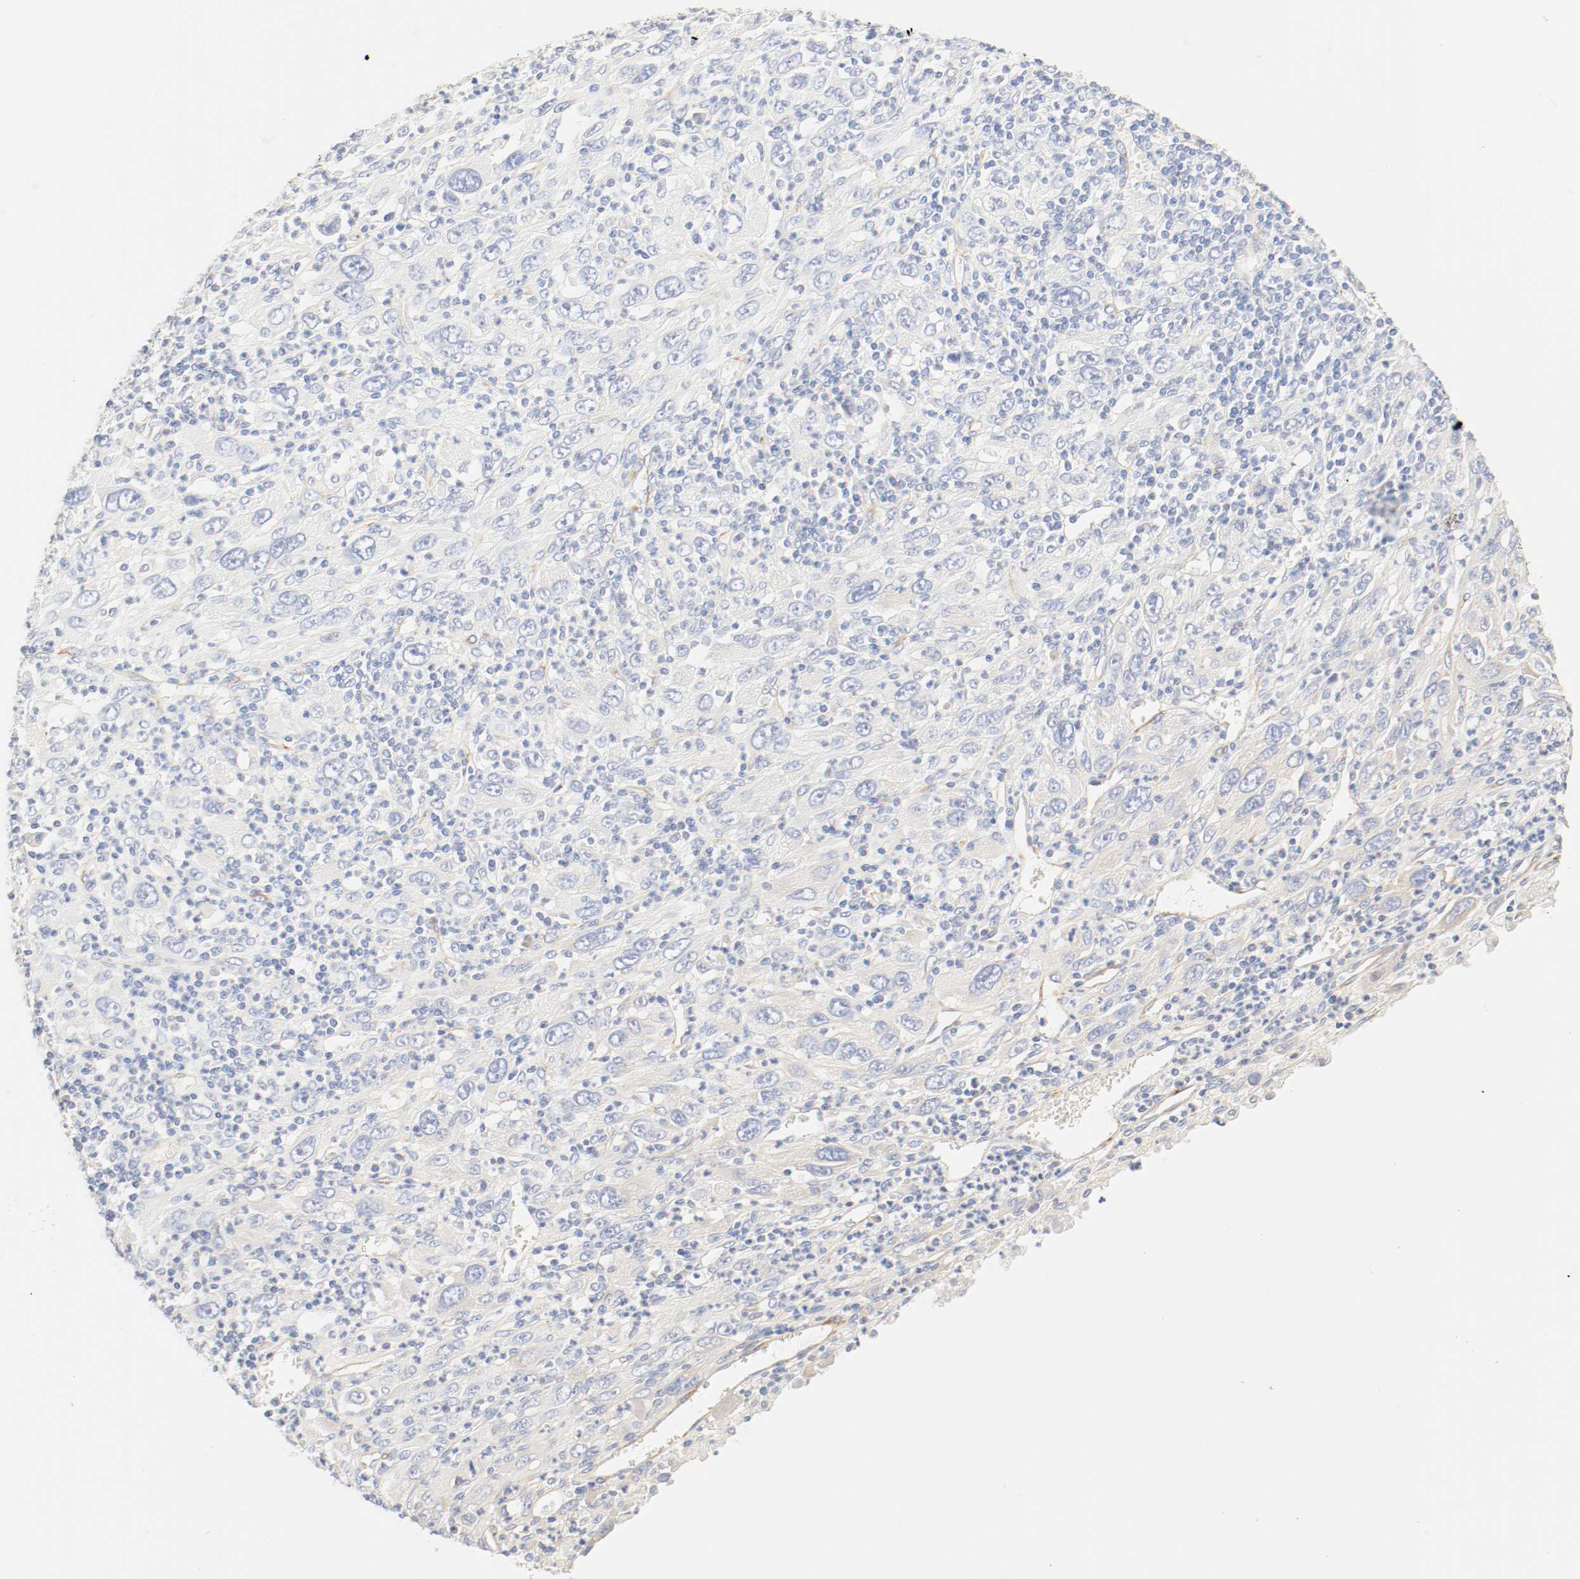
{"staining": {"intensity": "negative", "quantity": "none", "location": "none"}, "tissue": "melanoma", "cell_type": "Tumor cells", "image_type": "cancer", "snomed": [{"axis": "morphology", "description": "Malignant melanoma, Metastatic site"}, {"axis": "topography", "description": "Skin"}], "caption": "DAB immunohistochemical staining of melanoma demonstrates no significant positivity in tumor cells. (Immunohistochemistry (ihc), brightfield microscopy, high magnification).", "gene": "GIT1", "patient": {"sex": "female", "age": 56}}